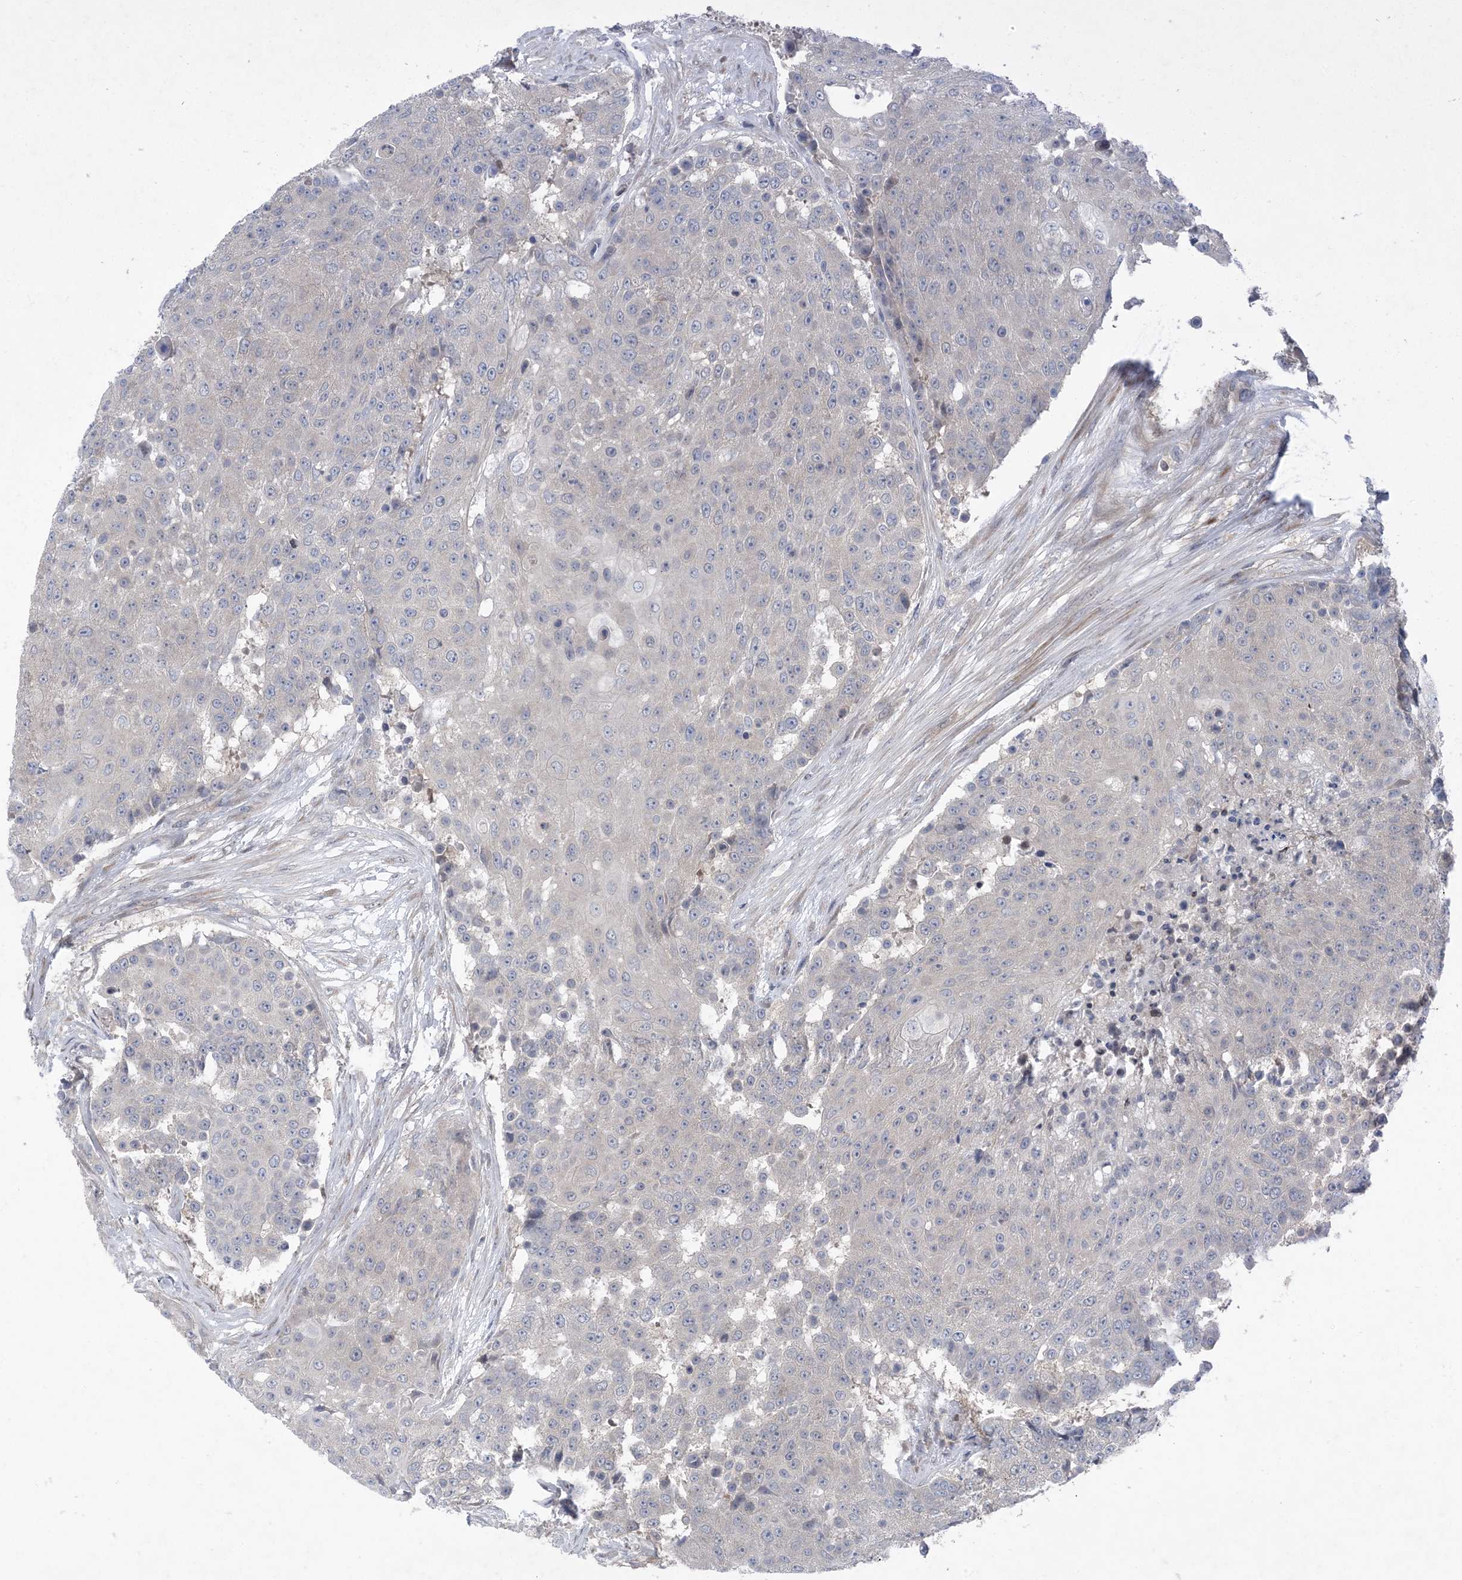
{"staining": {"intensity": "negative", "quantity": "none", "location": "none"}, "tissue": "urothelial cancer", "cell_type": "Tumor cells", "image_type": "cancer", "snomed": [{"axis": "morphology", "description": "Urothelial carcinoma, High grade"}, {"axis": "topography", "description": "Urinary bladder"}], "caption": "IHC of human urothelial carcinoma (high-grade) reveals no staining in tumor cells.", "gene": "HIKESHI", "patient": {"sex": "female", "age": 63}}